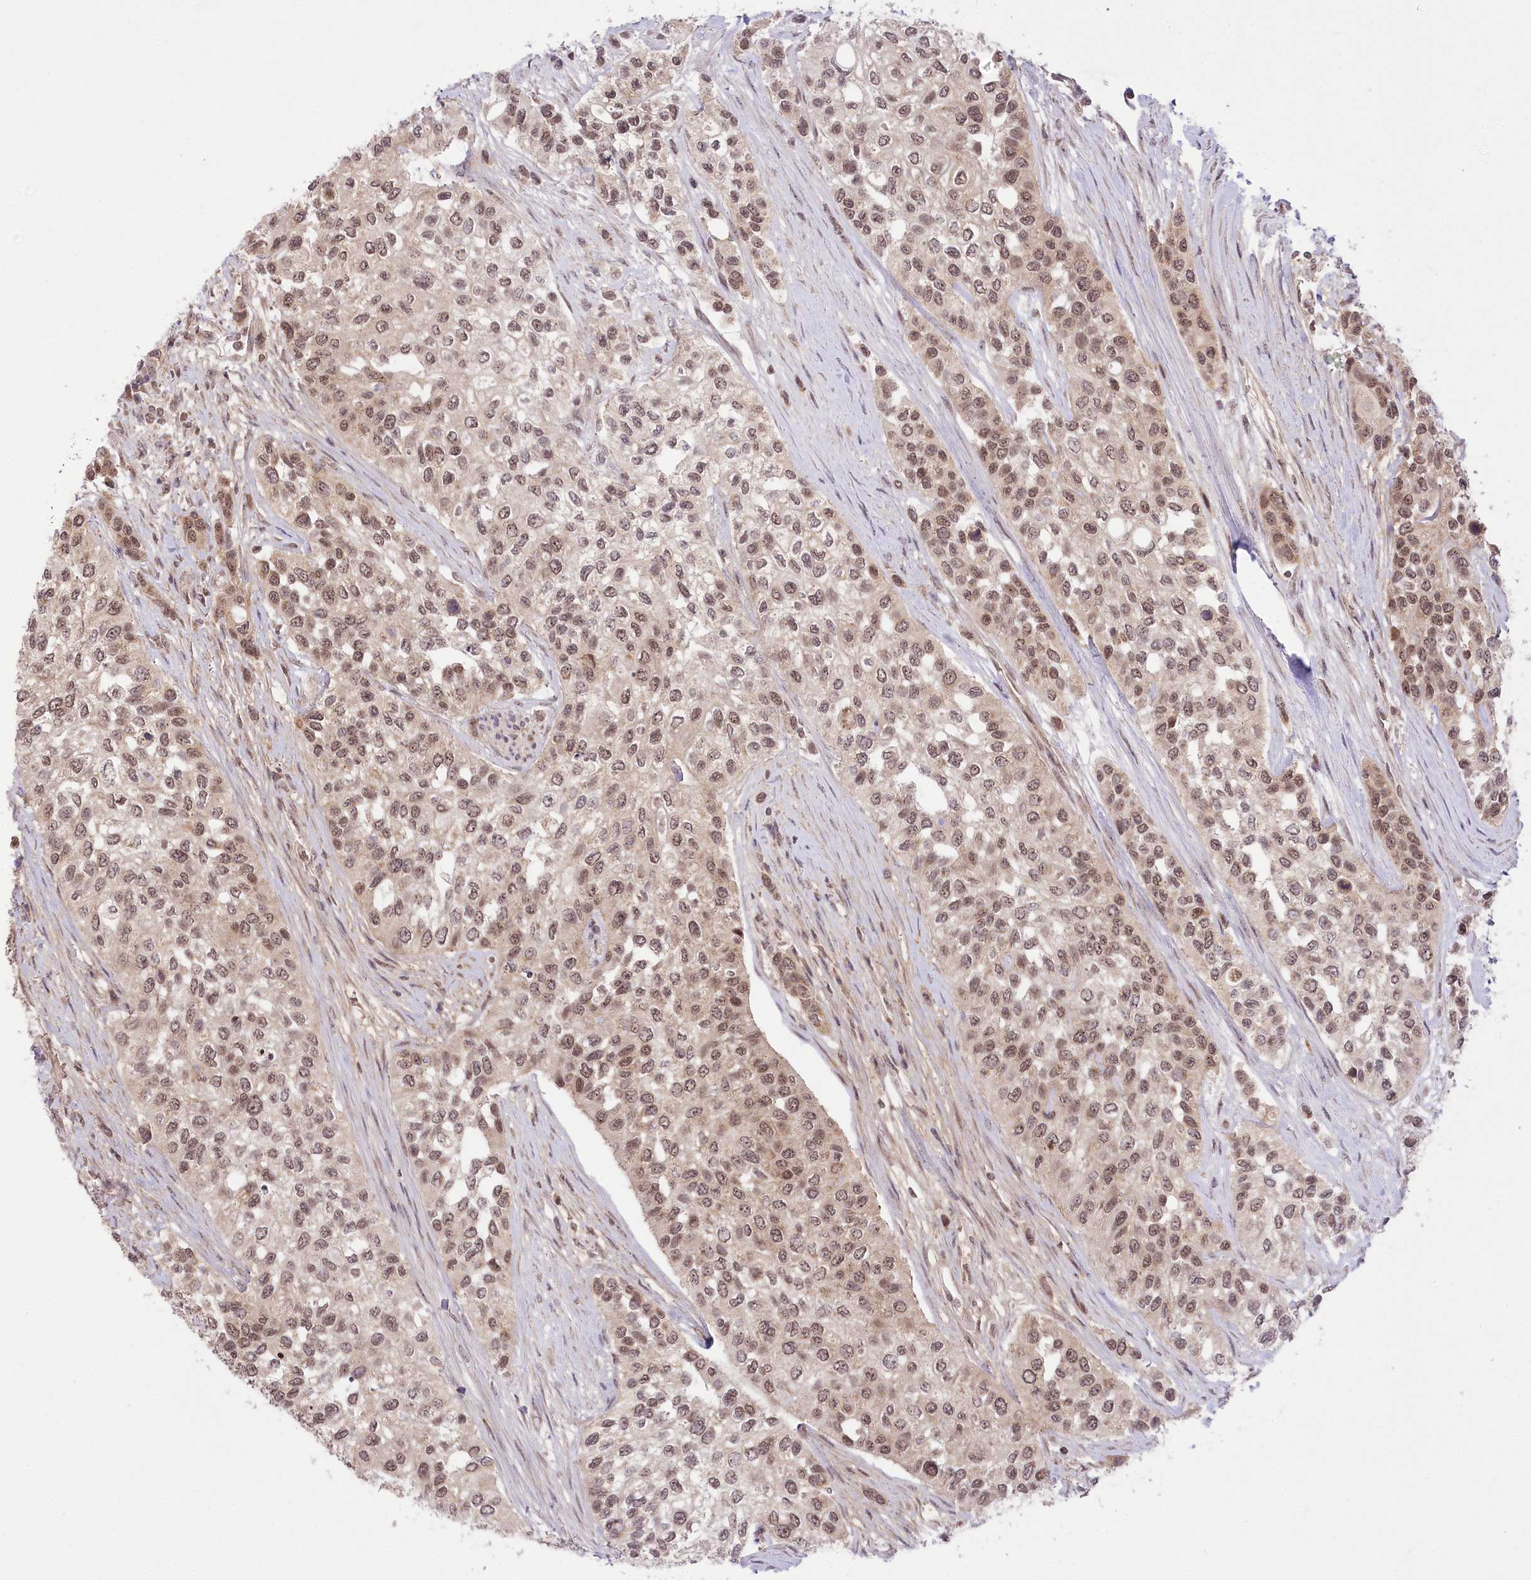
{"staining": {"intensity": "moderate", "quantity": ">75%", "location": "nuclear"}, "tissue": "urothelial cancer", "cell_type": "Tumor cells", "image_type": "cancer", "snomed": [{"axis": "morphology", "description": "Normal tissue, NOS"}, {"axis": "morphology", "description": "Urothelial carcinoma, High grade"}, {"axis": "topography", "description": "Vascular tissue"}, {"axis": "topography", "description": "Urinary bladder"}], "caption": "Immunohistochemical staining of urothelial cancer reveals moderate nuclear protein expression in approximately >75% of tumor cells.", "gene": "ZMAT2", "patient": {"sex": "female", "age": 56}}